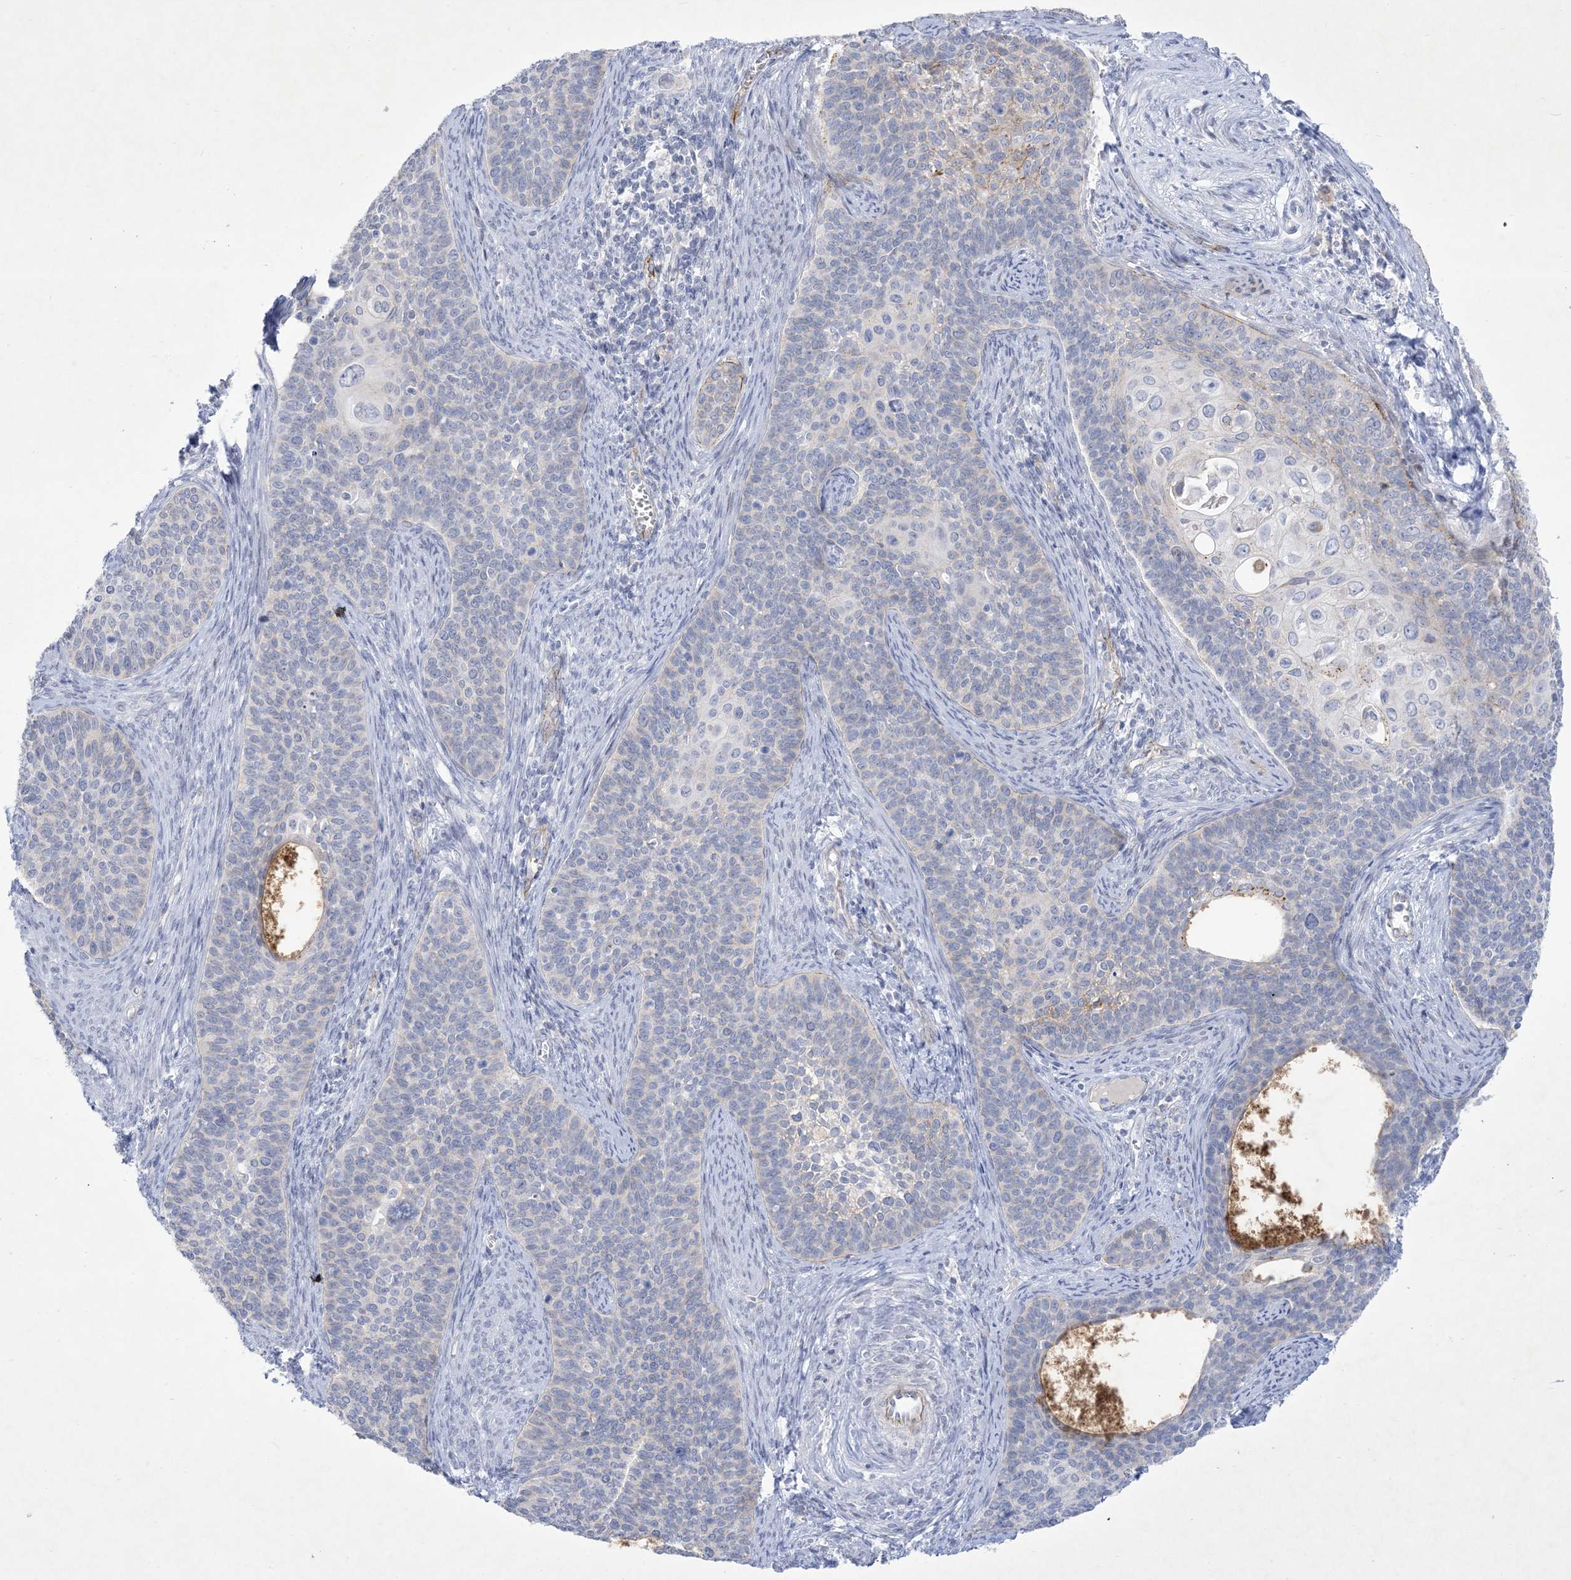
{"staining": {"intensity": "negative", "quantity": "none", "location": "none"}, "tissue": "cervical cancer", "cell_type": "Tumor cells", "image_type": "cancer", "snomed": [{"axis": "morphology", "description": "Squamous cell carcinoma, NOS"}, {"axis": "topography", "description": "Cervix"}], "caption": "Cervical squamous cell carcinoma was stained to show a protein in brown. There is no significant staining in tumor cells.", "gene": "B3GNT7", "patient": {"sex": "female", "age": 33}}